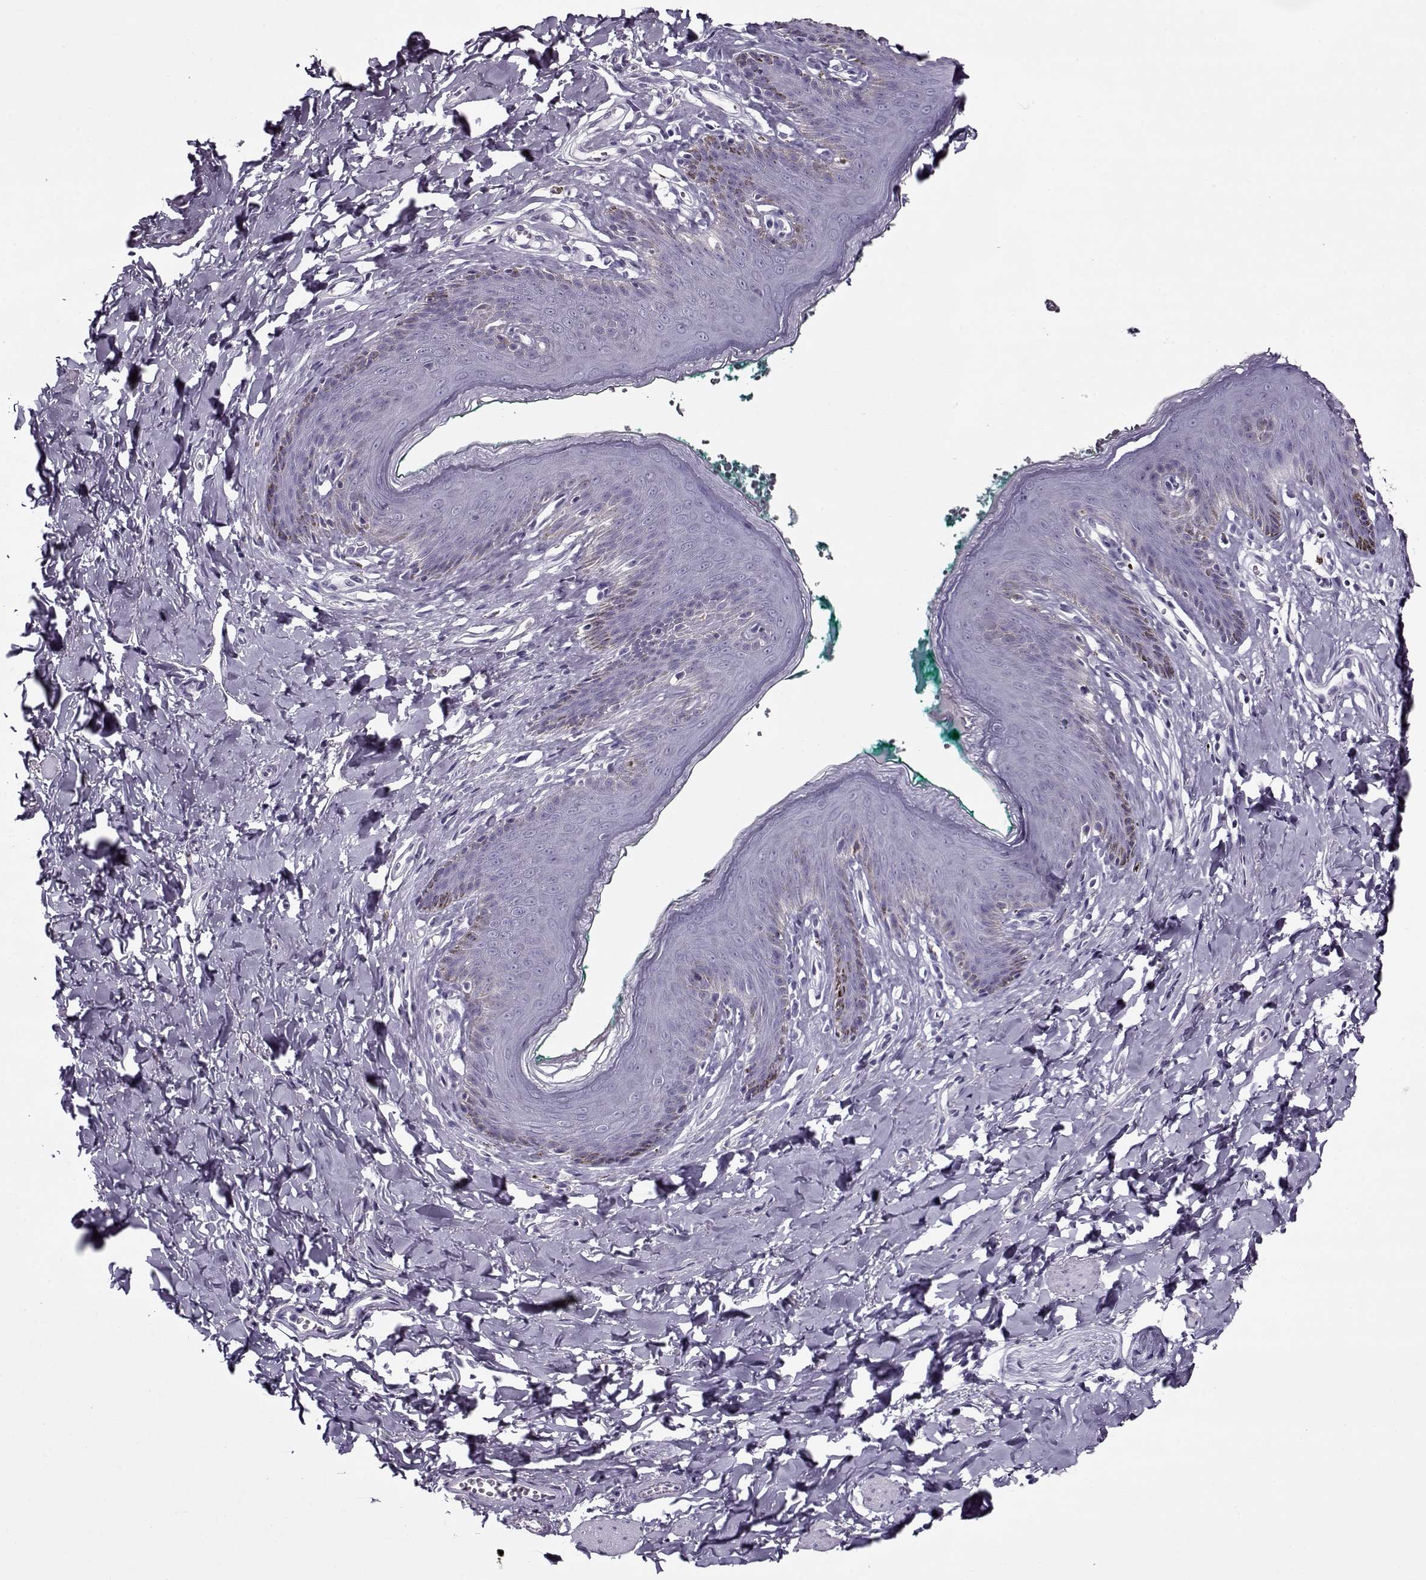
{"staining": {"intensity": "negative", "quantity": "none", "location": "none"}, "tissue": "skin", "cell_type": "Epidermal cells", "image_type": "normal", "snomed": [{"axis": "morphology", "description": "Normal tissue, NOS"}, {"axis": "topography", "description": "Vulva"}], "caption": "Immunohistochemistry photomicrograph of unremarkable skin stained for a protein (brown), which exhibits no expression in epidermal cells.", "gene": "GAGE10", "patient": {"sex": "female", "age": 66}}